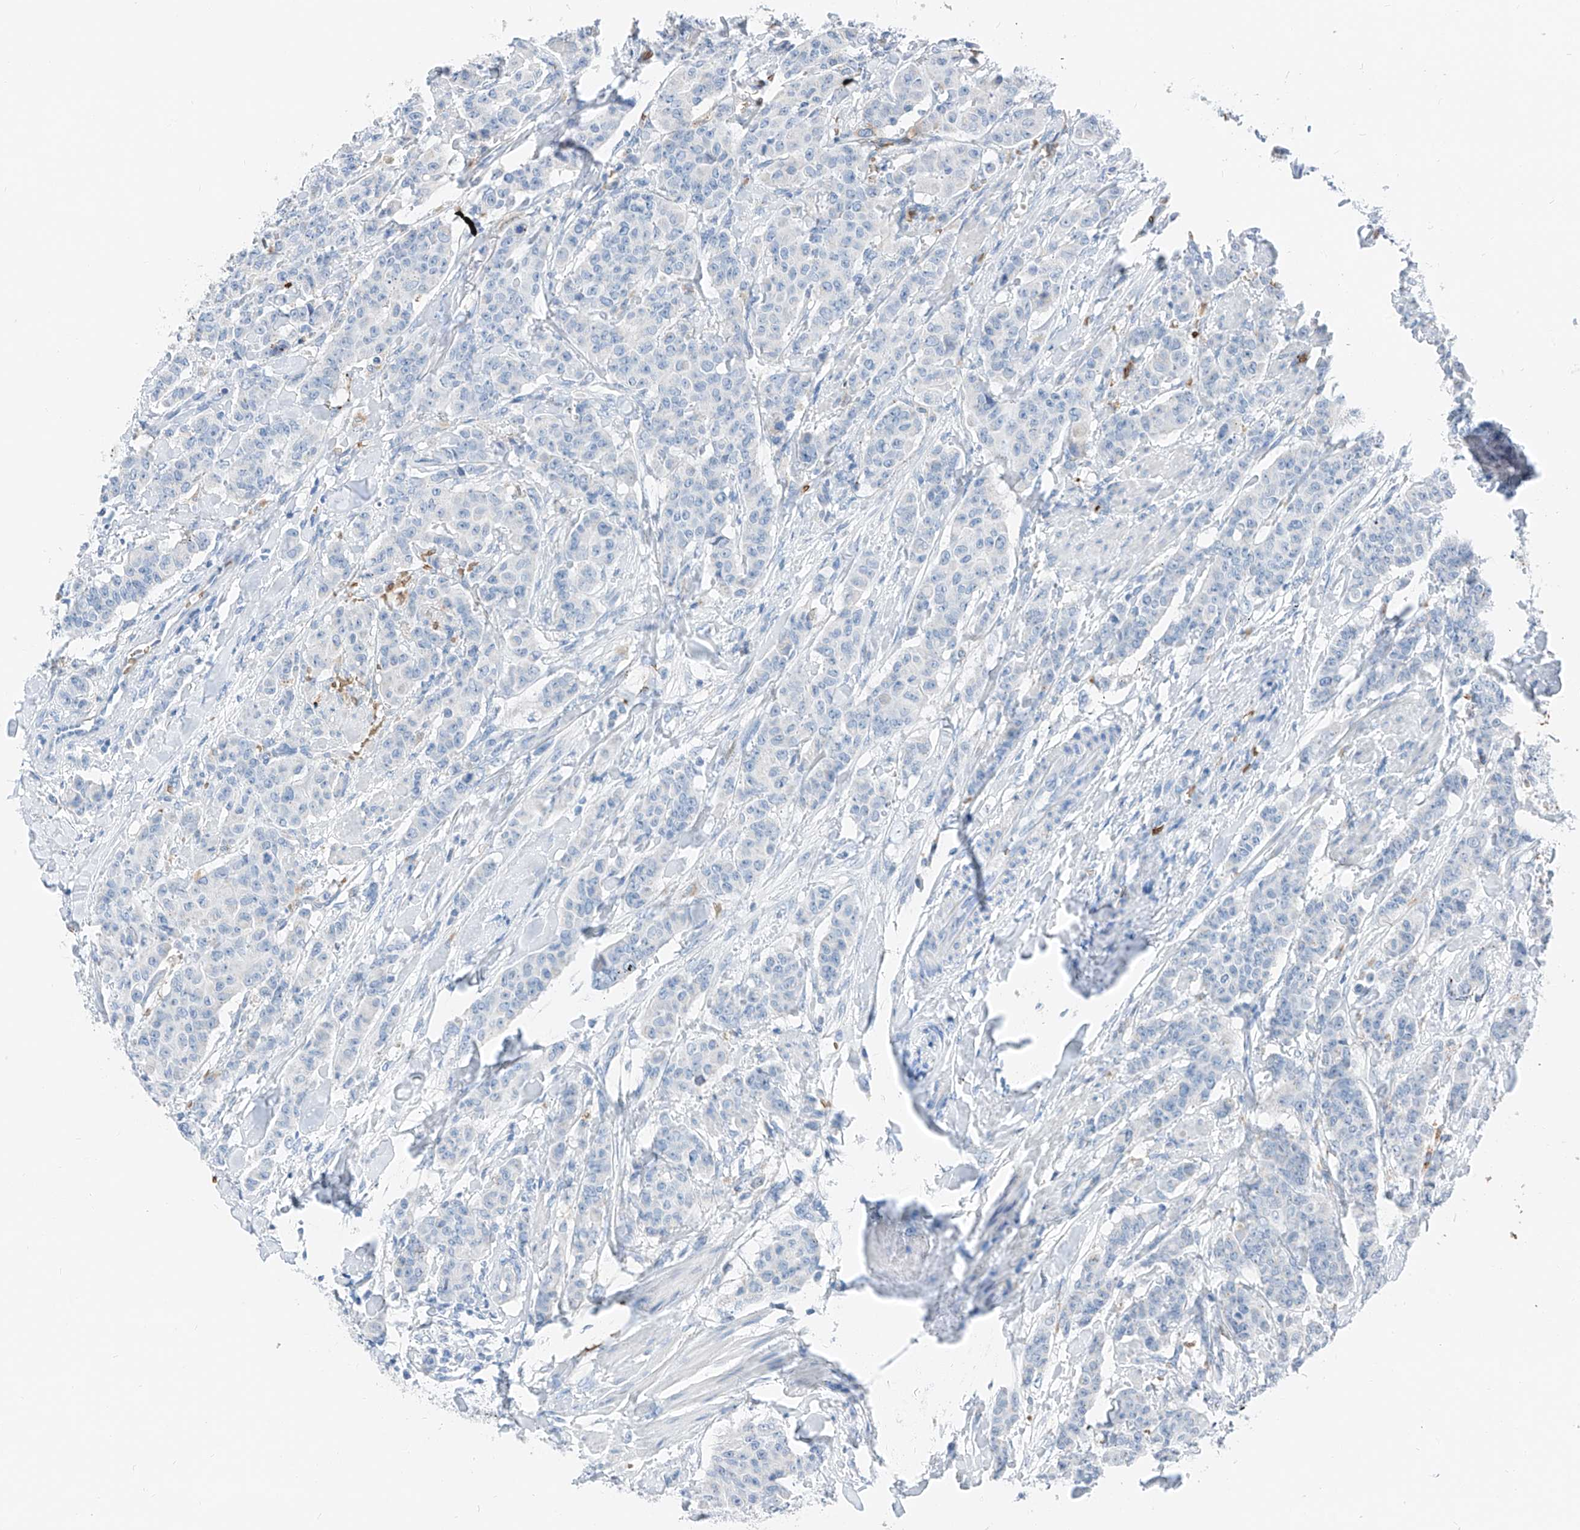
{"staining": {"intensity": "negative", "quantity": "none", "location": "none"}, "tissue": "breast cancer", "cell_type": "Tumor cells", "image_type": "cancer", "snomed": [{"axis": "morphology", "description": "Duct carcinoma"}, {"axis": "topography", "description": "Breast"}], "caption": "Immunohistochemical staining of breast cancer (invasive ductal carcinoma) shows no significant positivity in tumor cells.", "gene": "PRSS23", "patient": {"sex": "female", "age": 40}}